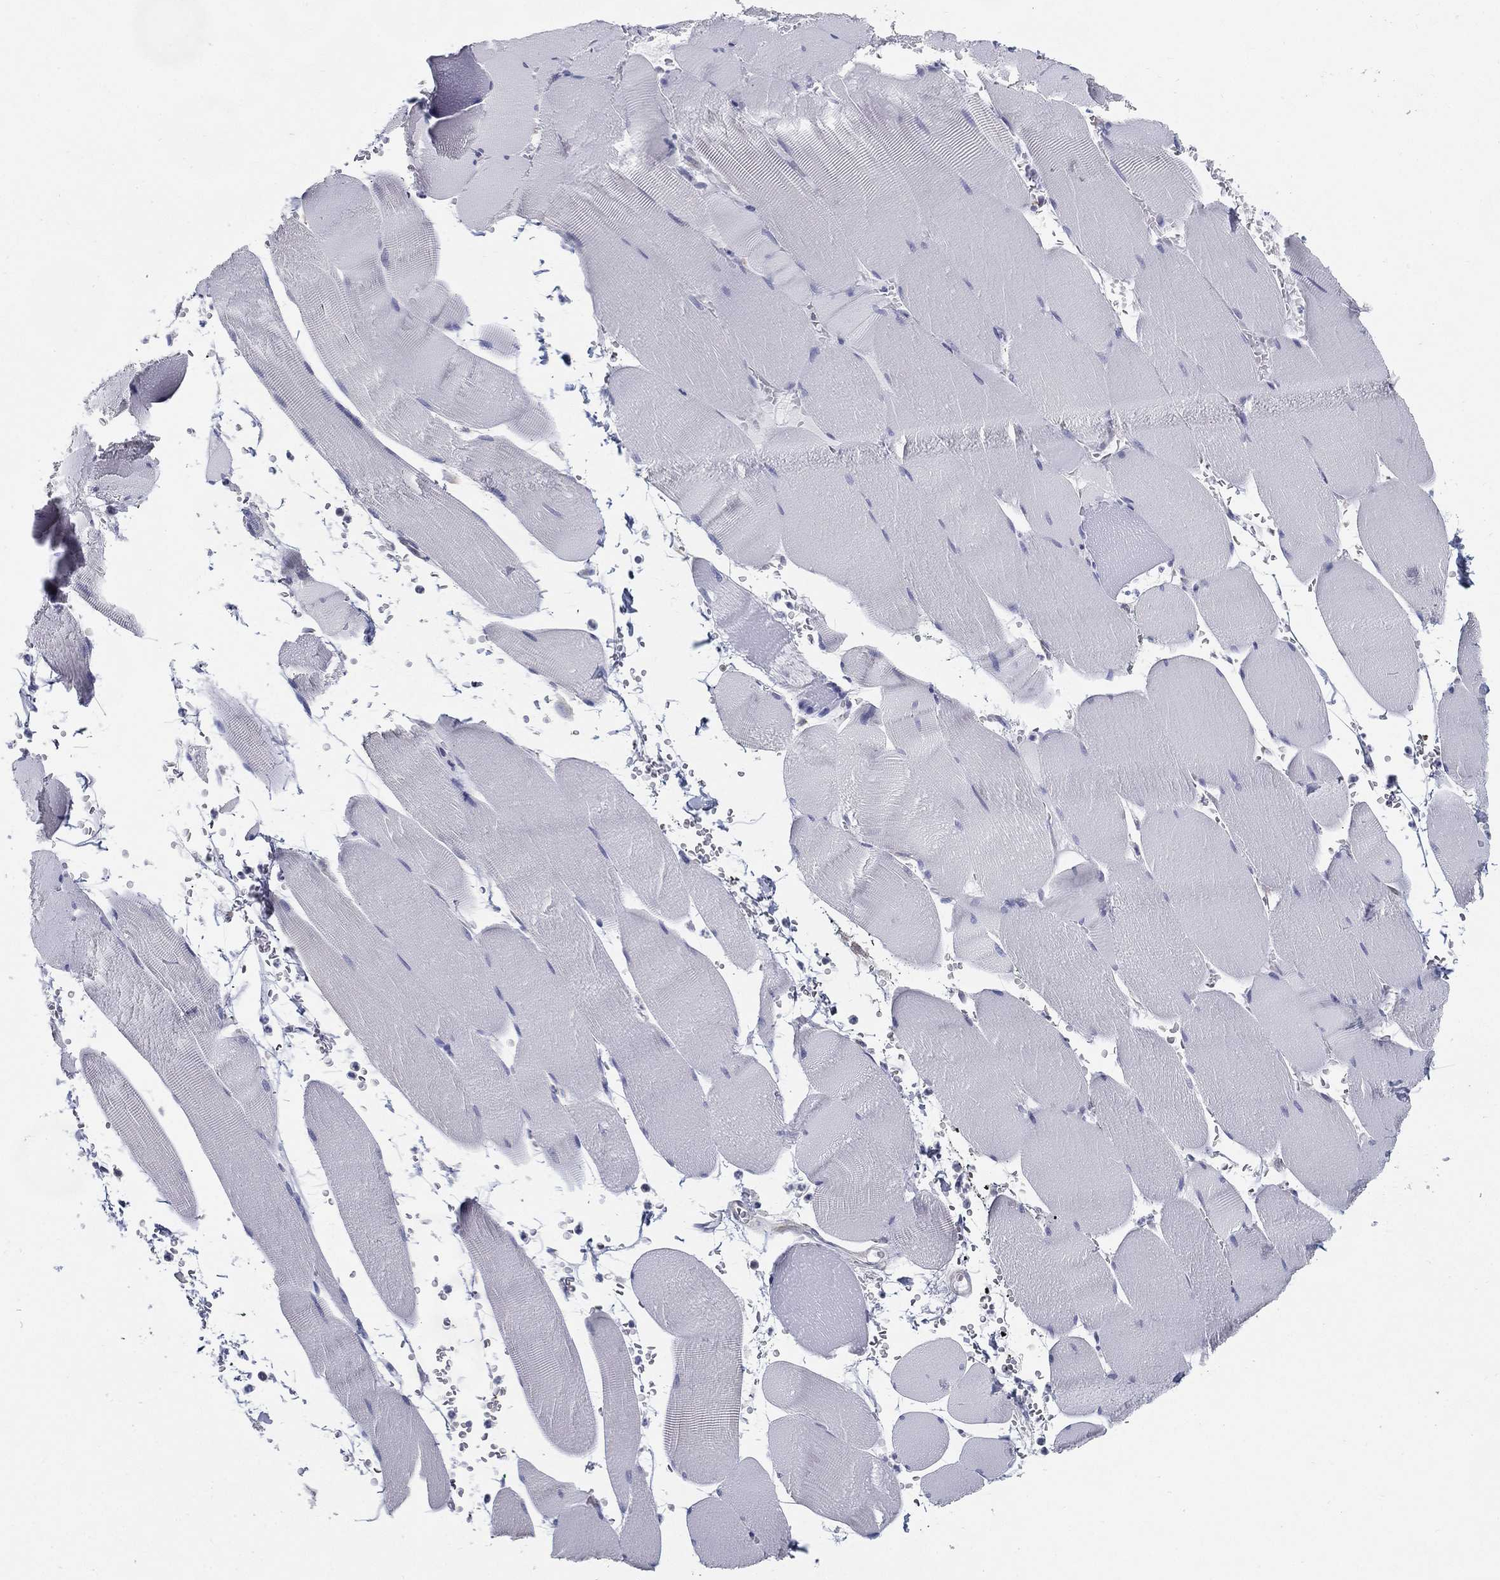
{"staining": {"intensity": "negative", "quantity": "none", "location": "none"}, "tissue": "skeletal muscle", "cell_type": "Myocytes", "image_type": "normal", "snomed": [{"axis": "morphology", "description": "Normal tissue, NOS"}, {"axis": "topography", "description": "Skeletal muscle"}], "caption": "The immunohistochemistry histopathology image has no significant expression in myocytes of skeletal muscle. (Stains: DAB (3,3'-diaminobenzidine) IHC with hematoxylin counter stain, Microscopy: brightfield microscopy at high magnification).", "gene": "C19orf18", "patient": {"sex": "male", "age": 56}}